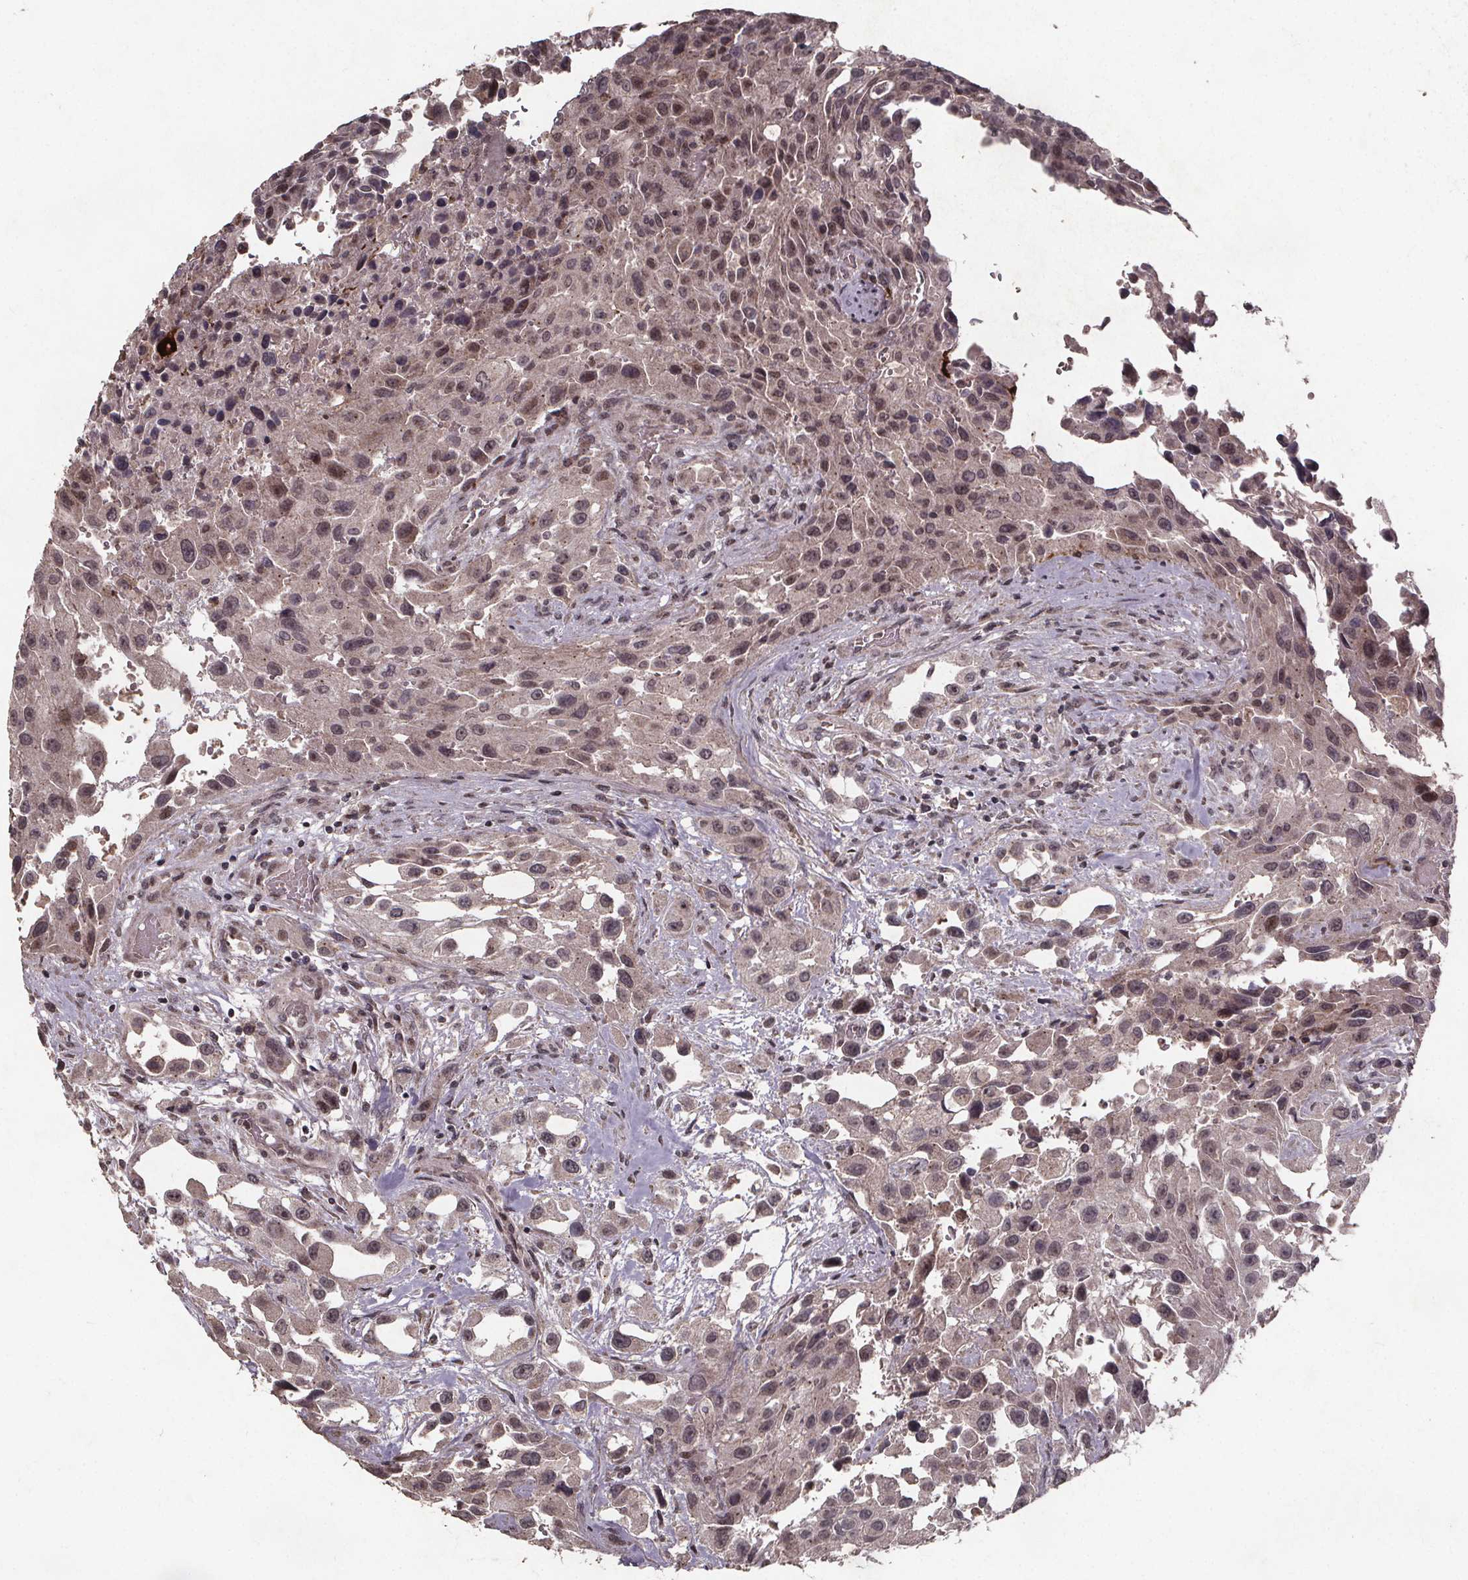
{"staining": {"intensity": "weak", "quantity": "25%-75%", "location": "nuclear"}, "tissue": "urothelial cancer", "cell_type": "Tumor cells", "image_type": "cancer", "snomed": [{"axis": "morphology", "description": "Urothelial carcinoma, High grade"}, {"axis": "topography", "description": "Urinary bladder"}], "caption": "Approximately 25%-75% of tumor cells in human urothelial carcinoma (high-grade) display weak nuclear protein staining as visualized by brown immunohistochemical staining.", "gene": "GPX3", "patient": {"sex": "male", "age": 79}}